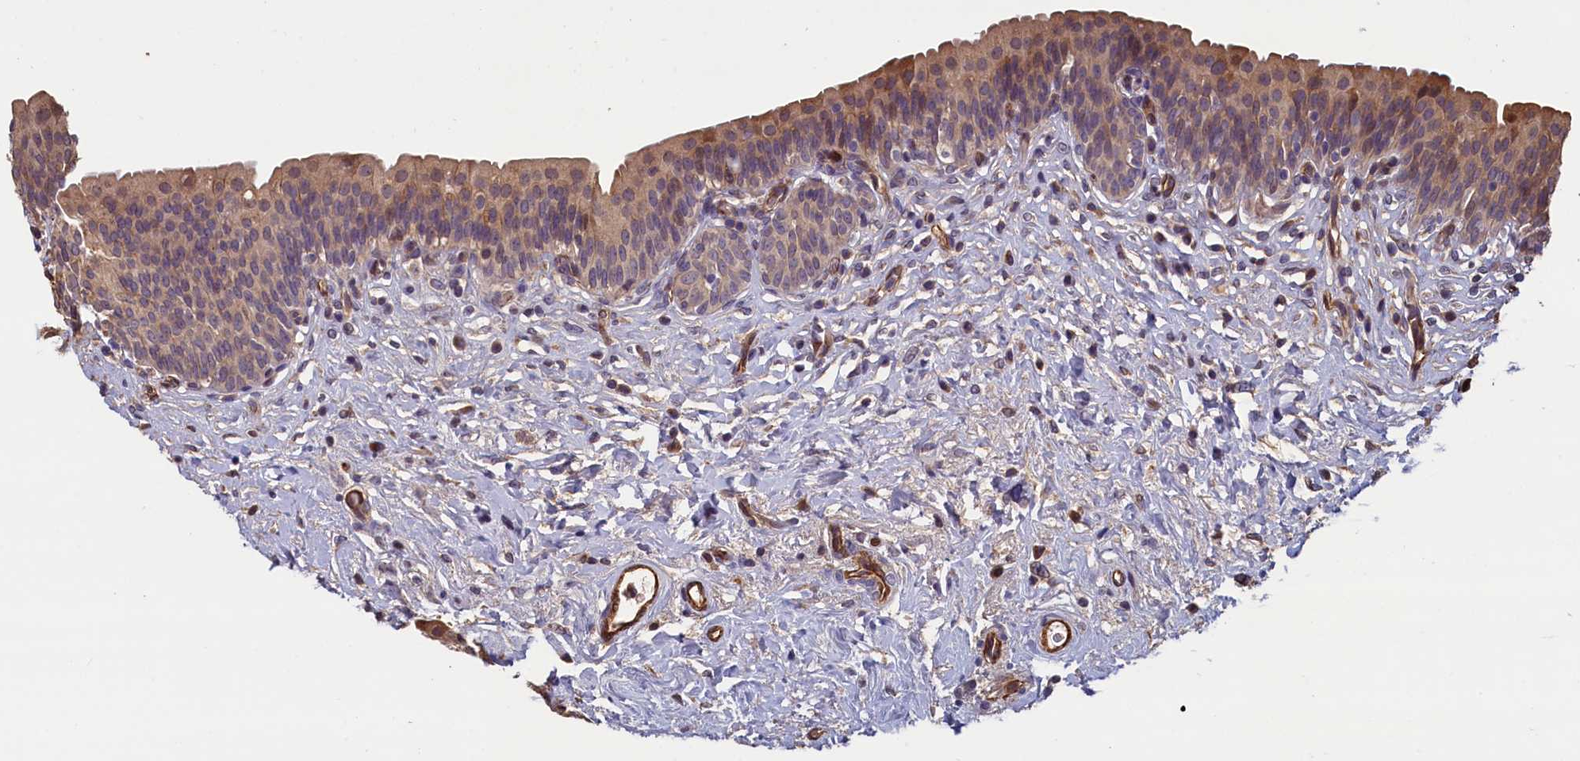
{"staining": {"intensity": "moderate", "quantity": ">75%", "location": "cytoplasmic/membranous"}, "tissue": "urinary bladder", "cell_type": "Urothelial cells", "image_type": "normal", "snomed": [{"axis": "morphology", "description": "Normal tissue, NOS"}, {"axis": "topography", "description": "Urinary bladder"}], "caption": "An image showing moderate cytoplasmic/membranous expression in approximately >75% of urothelial cells in unremarkable urinary bladder, as visualized by brown immunohistochemical staining.", "gene": "ACSBG1", "patient": {"sex": "male", "age": 83}}